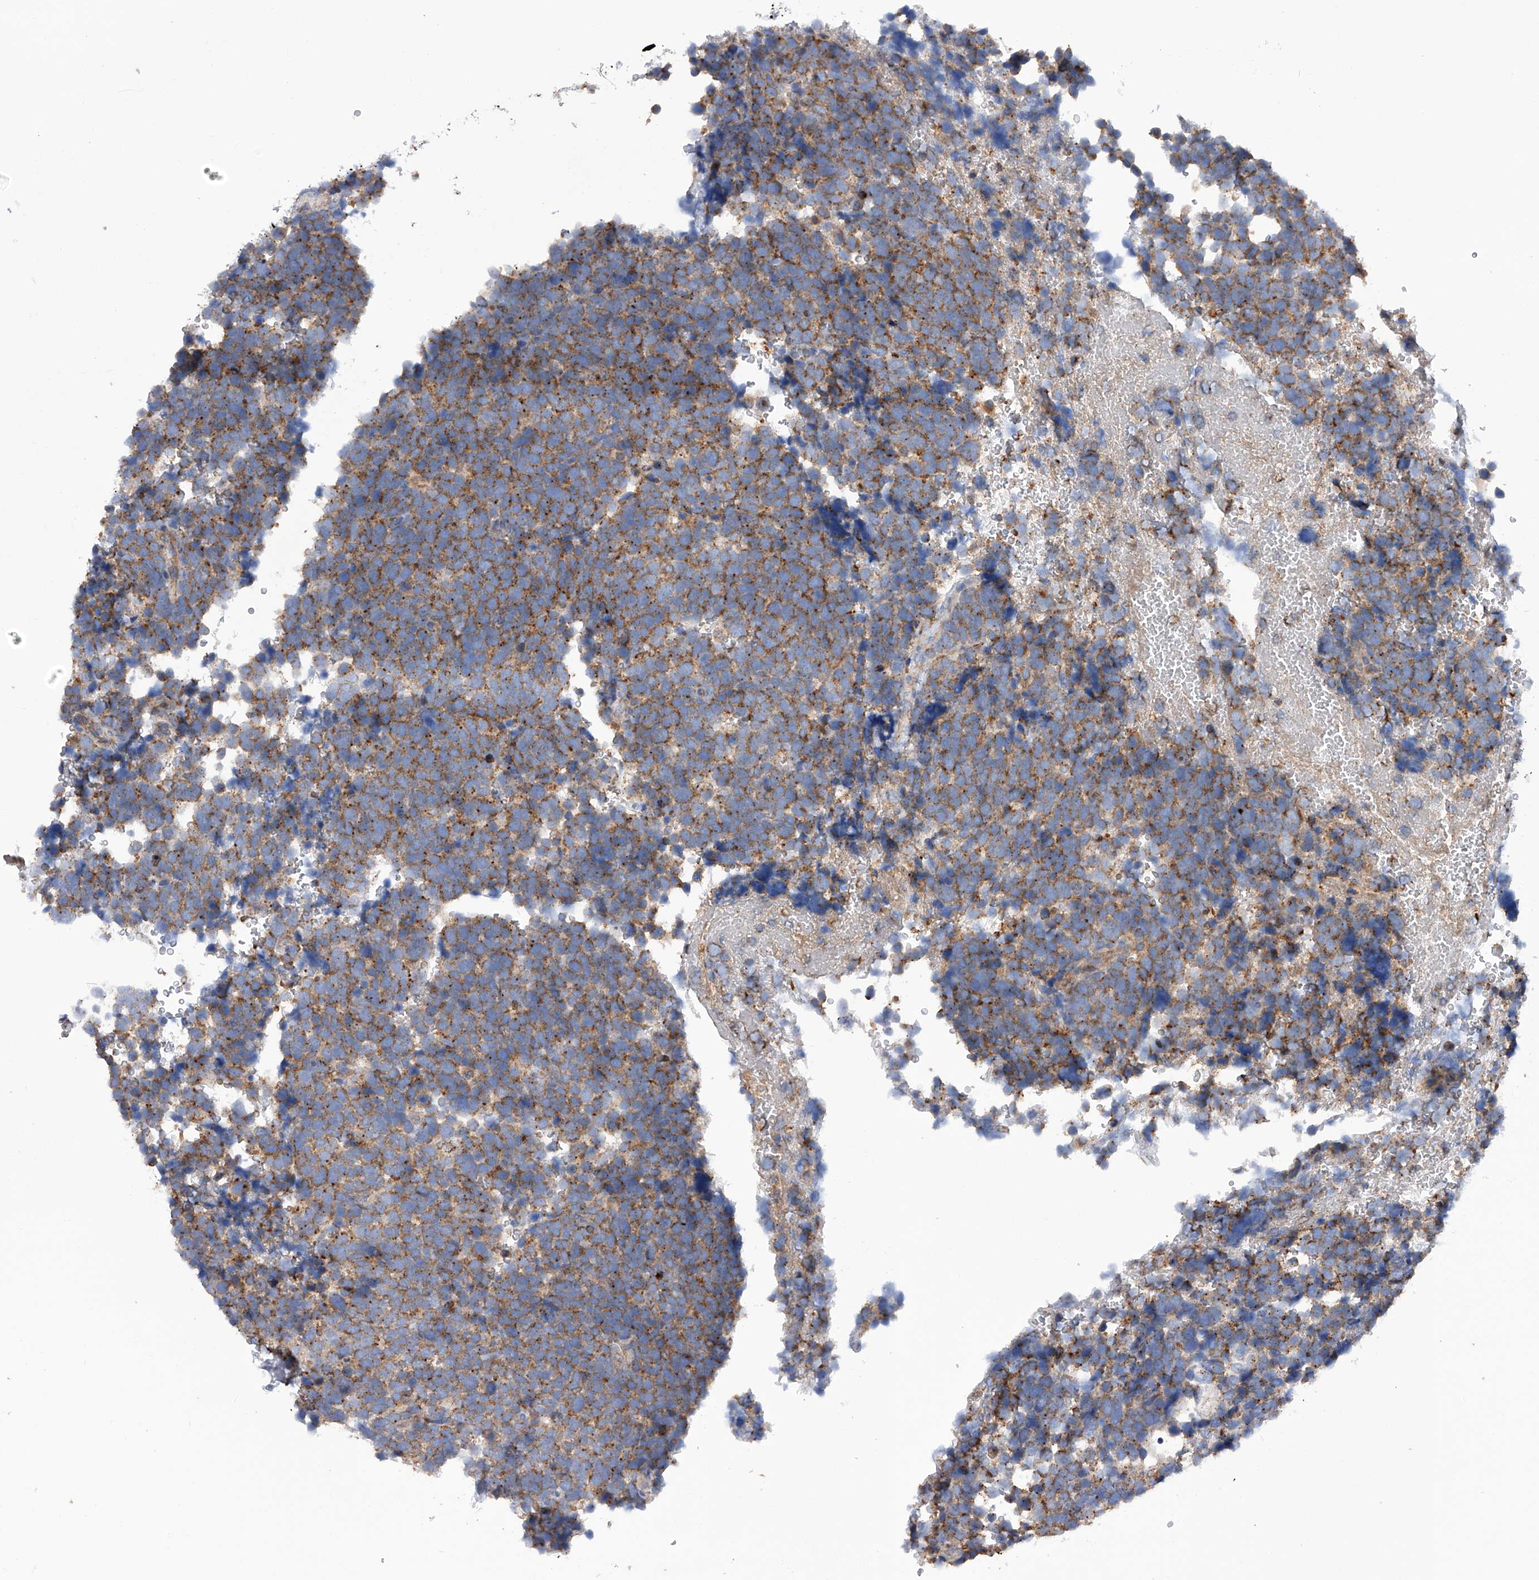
{"staining": {"intensity": "moderate", "quantity": ">75%", "location": "cytoplasmic/membranous"}, "tissue": "urothelial cancer", "cell_type": "Tumor cells", "image_type": "cancer", "snomed": [{"axis": "morphology", "description": "Urothelial carcinoma, High grade"}, {"axis": "topography", "description": "Urinary bladder"}], "caption": "A micrograph showing moderate cytoplasmic/membranous staining in about >75% of tumor cells in high-grade urothelial carcinoma, as visualized by brown immunohistochemical staining.", "gene": "MLYCD", "patient": {"sex": "female", "age": 82}}